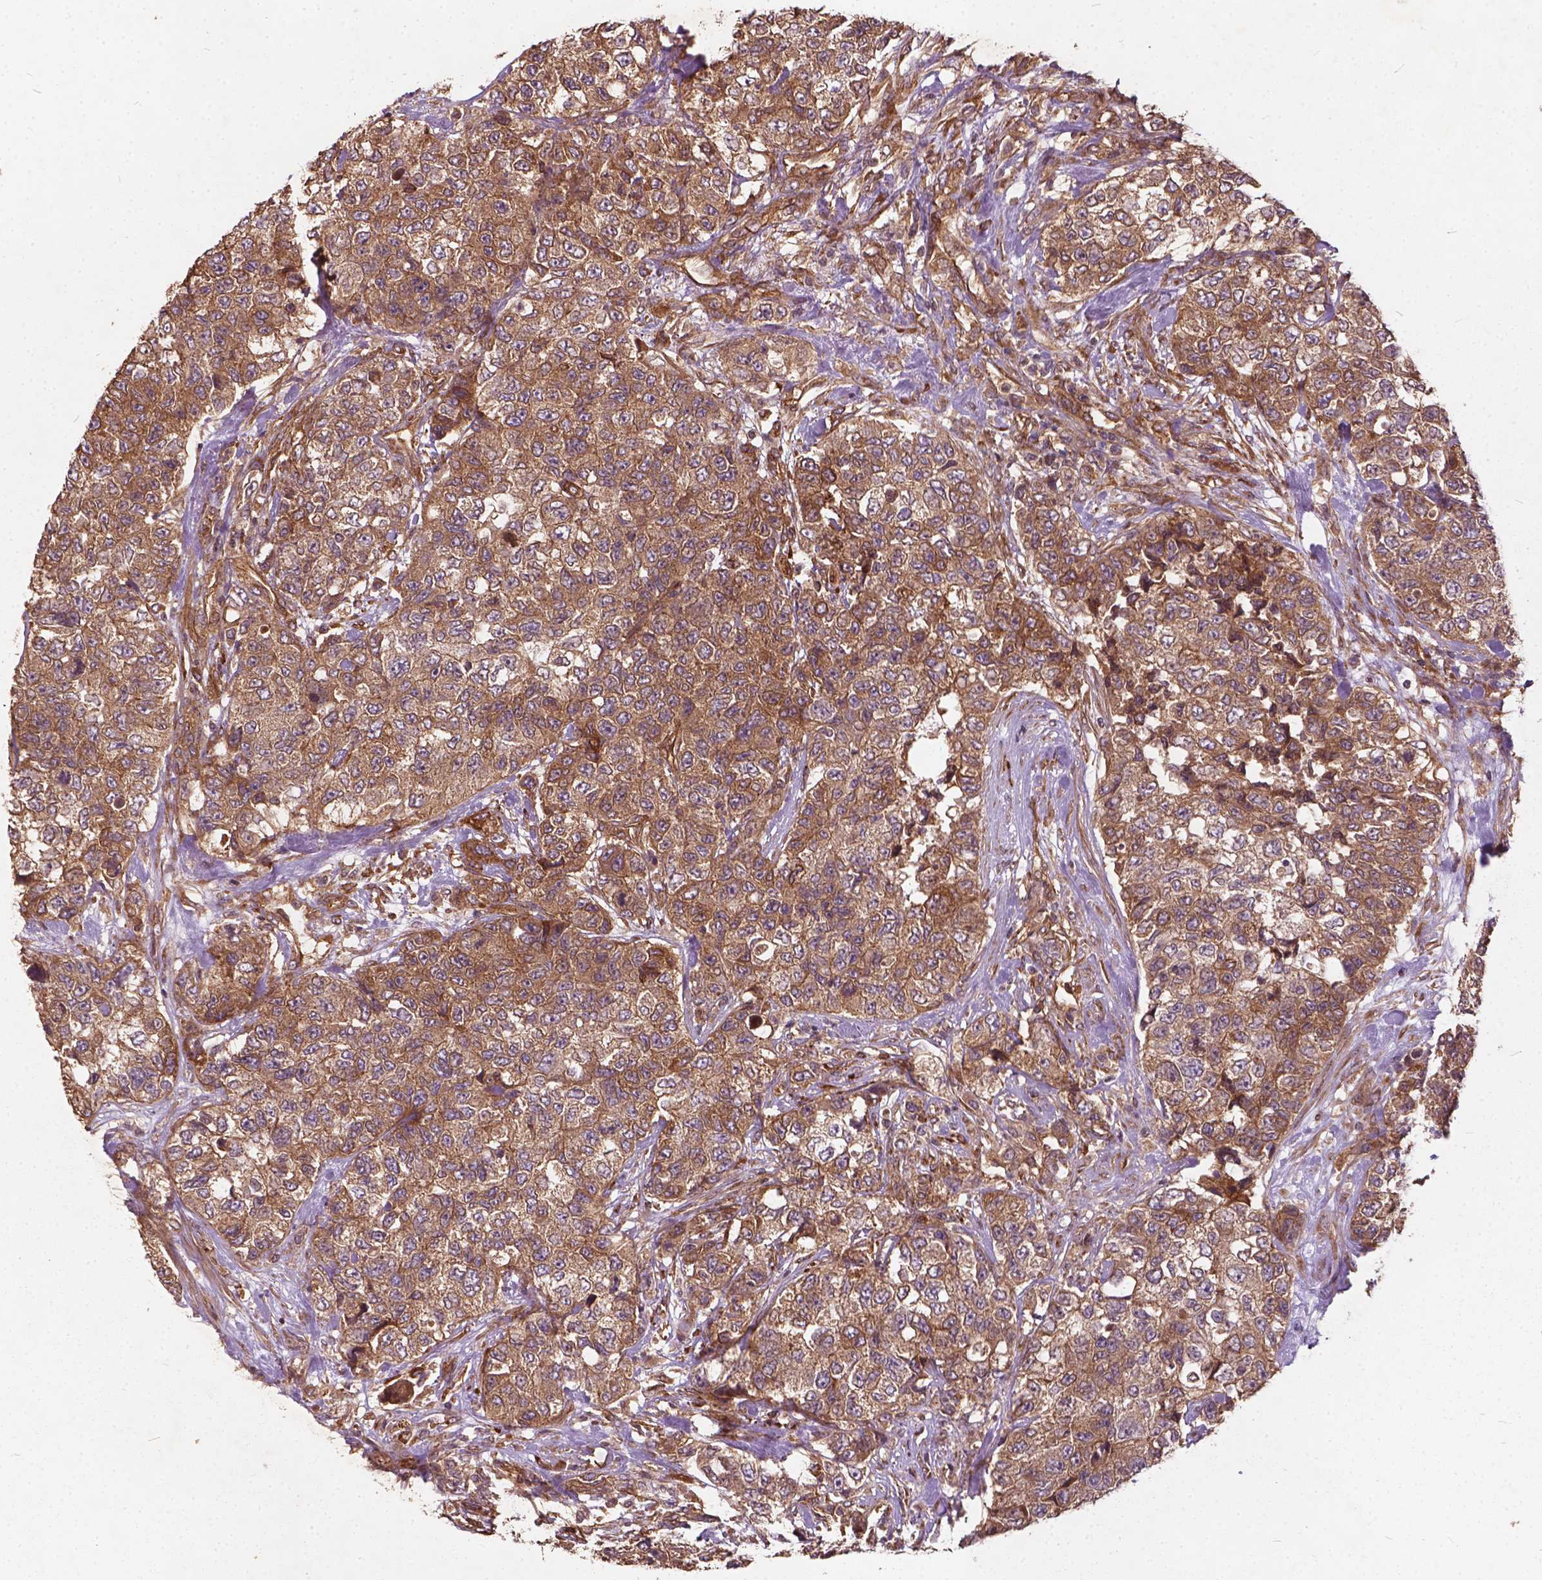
{"staining": {"intensity": "moderate", "quantity": ">75%", "location": "cytoplasmic/membranous"}, "tissue": "urothelial cancer", "cell_type": "Tumor cells", "image_type": "cancer", "snomed": [{"axis": "morphology", "description": "Urothelial carcinoma, High grade"}, {"axis": "topography", "description": "Urinary bladder"}], "caption": "Protein expression analysis of human urothelial carcinoma (high-grade) reveals moderate cytoplasmic/membranous positivity in about >75% of tumor cells. (DAB = brown stain, brightfield microscopy at high magnification).", "gene": "UBXN2A", "patient": {"sex": "female", "age": 78}}